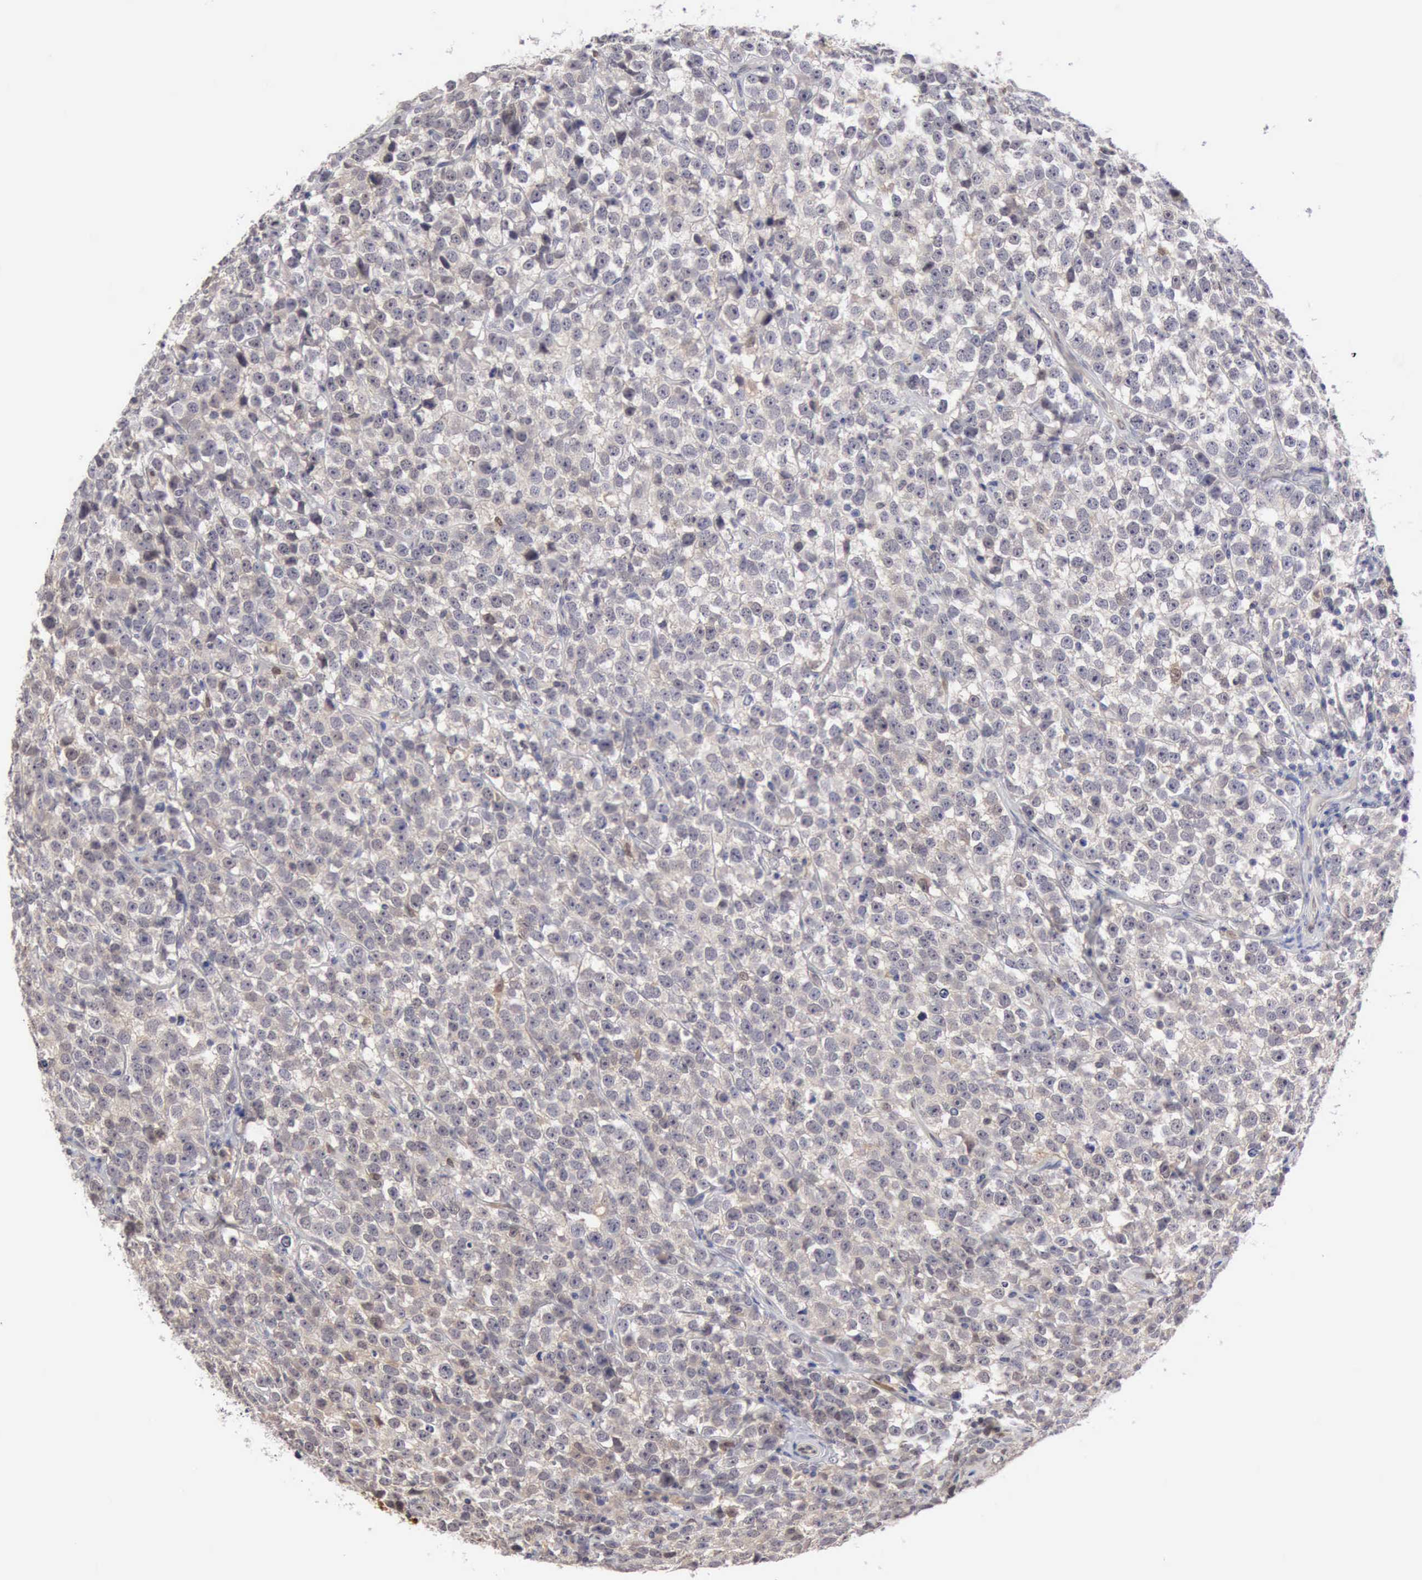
{"staining": {"intensity": "weak", "quantity": "25%-75%", "location": "cytoplasmic/membranous"}, "tissue": "testis cancer", "cell_type": "Tumor cells", "image_type": "cancer", "snomed": [{"axis": "morphology", "description": "Seminoma, NOS"}, {"axis": "topography", "description": "Testis"}], "caption": "High-magnification brightfield microscopy of testis seminoma stained with DAB (3,3'-diaminobenzidine) (brown) and counterstained with hematoxylin (blue). tumor cells exhibit weak cytoplasmic/membranous positivity is appreciated in about25%-75% of cells. (DAB = brown stain, brightfield microscopy at high magnification).", "gene": "PTGR2", "patient": {"sex": "male", "age": 25}}